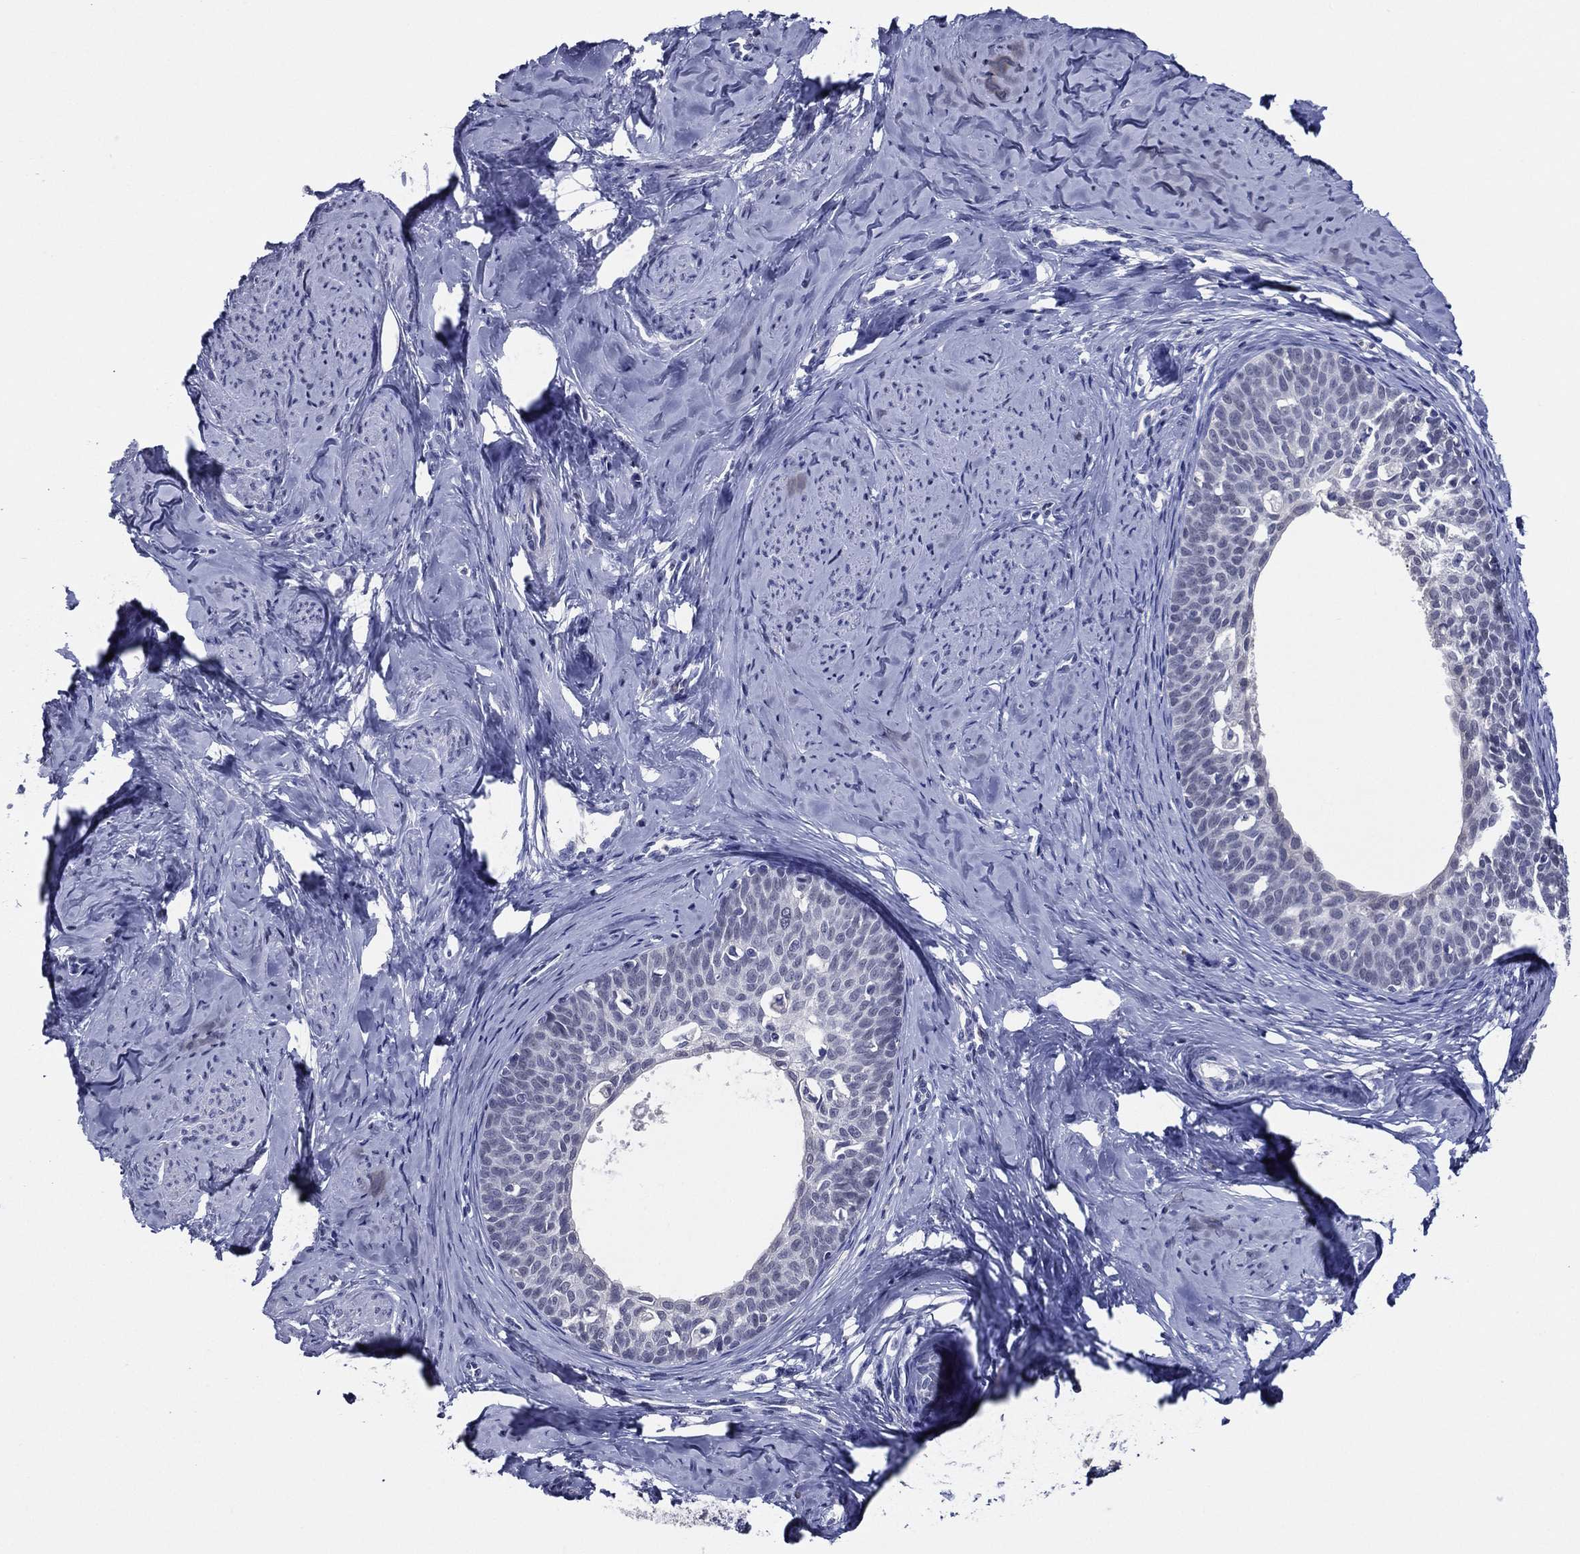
{"staining": {"intensity": "negative", "quantity": "none", "location": "none"}, "tissue": "cervical cancer", "cell_type": "Tumor cells", "image_type": "cancer", "snomed": [{"axis": "morphology", "description": "Squamous cell carcinoma, NOS"}, {"axis": "topography", "description": "Cervix"}], "caption": "The image exhibits no staining of tumor cells in cervical cancer (squamous cell carcinoma).", "gene": "TFAP2A", "patient": {"sex": "female", "age": 51}}